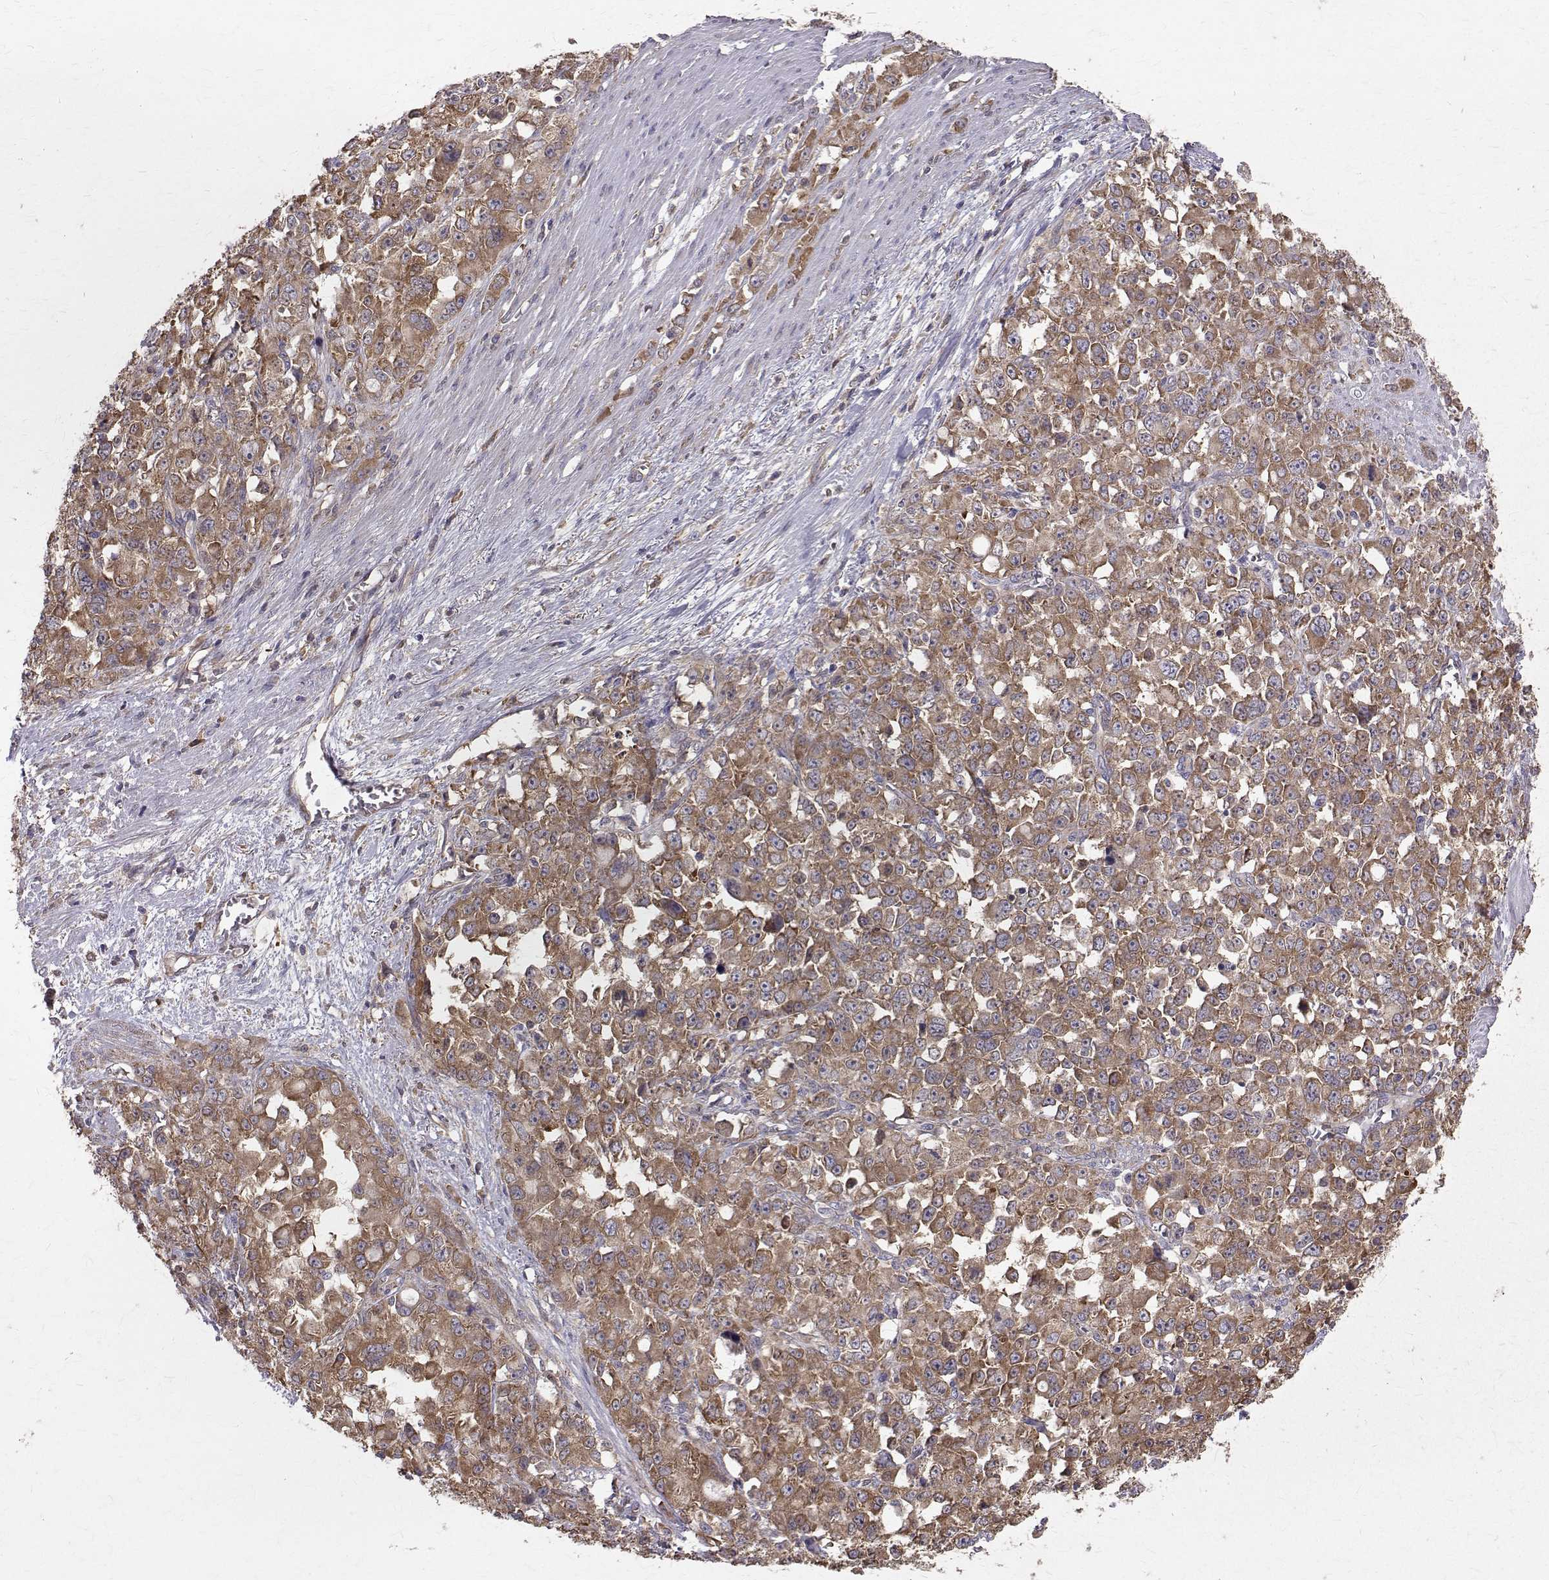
{"staining": {"intensity": "moderate", "quantity": ">75%", "location": "cytoplasmic/membranous"}, "tissue": "stomach cancer", "cell_type": "Tumor cells", "image_type": "cancer", "snomed": [{"axis": "morphology", "description": "Adenocarcinoma, NOS"}, {"axis": "topography", "description": "Stomach"}], "caption": "Protein staining shows moderate cytoplasmic/membranous positivity in about >75% of tumor cells in stomach cancer (adenocarcinoma).", "gene": "FARSB", "patient": {"sex": "female", "age": 76}}